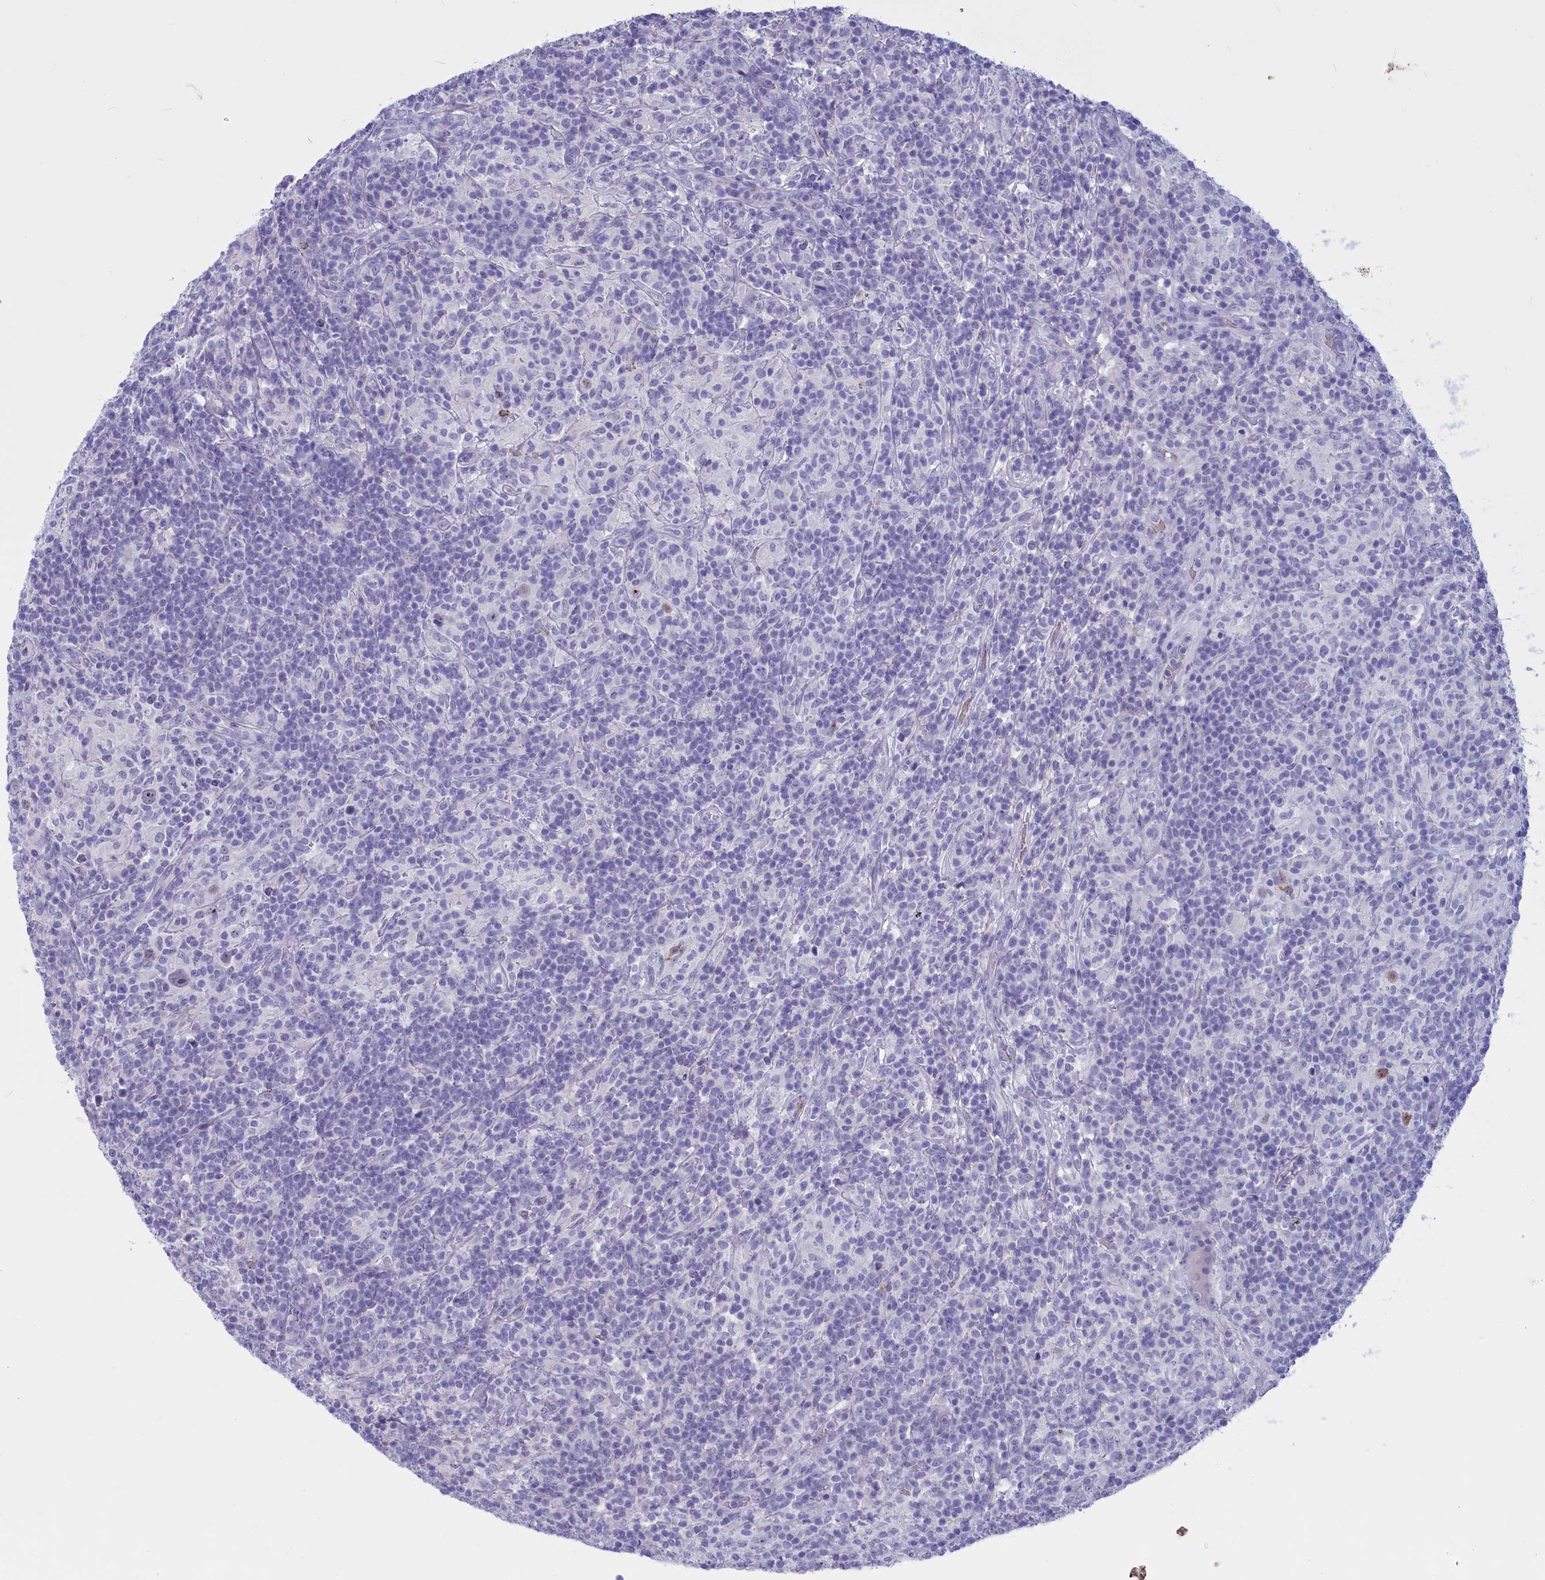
{"staining": {"intensity": "weak", "quantity": "<25%", "location": "nuclear"}, "tissue": "lymphoma", "cell_type": "Tumor cells", "image_type": "cancer", "snomed": [{"axis": "morphology", "description": "Hodgkin's disease, NOS"}, {"axis": "topography", "description": "Lymph node"}], "caption": "Histopathology image shows no significant protein positivity in tumor cells of lymphoma.", "gene": "GAPDHS", "patient": {"sex": "male", "age": 70}}